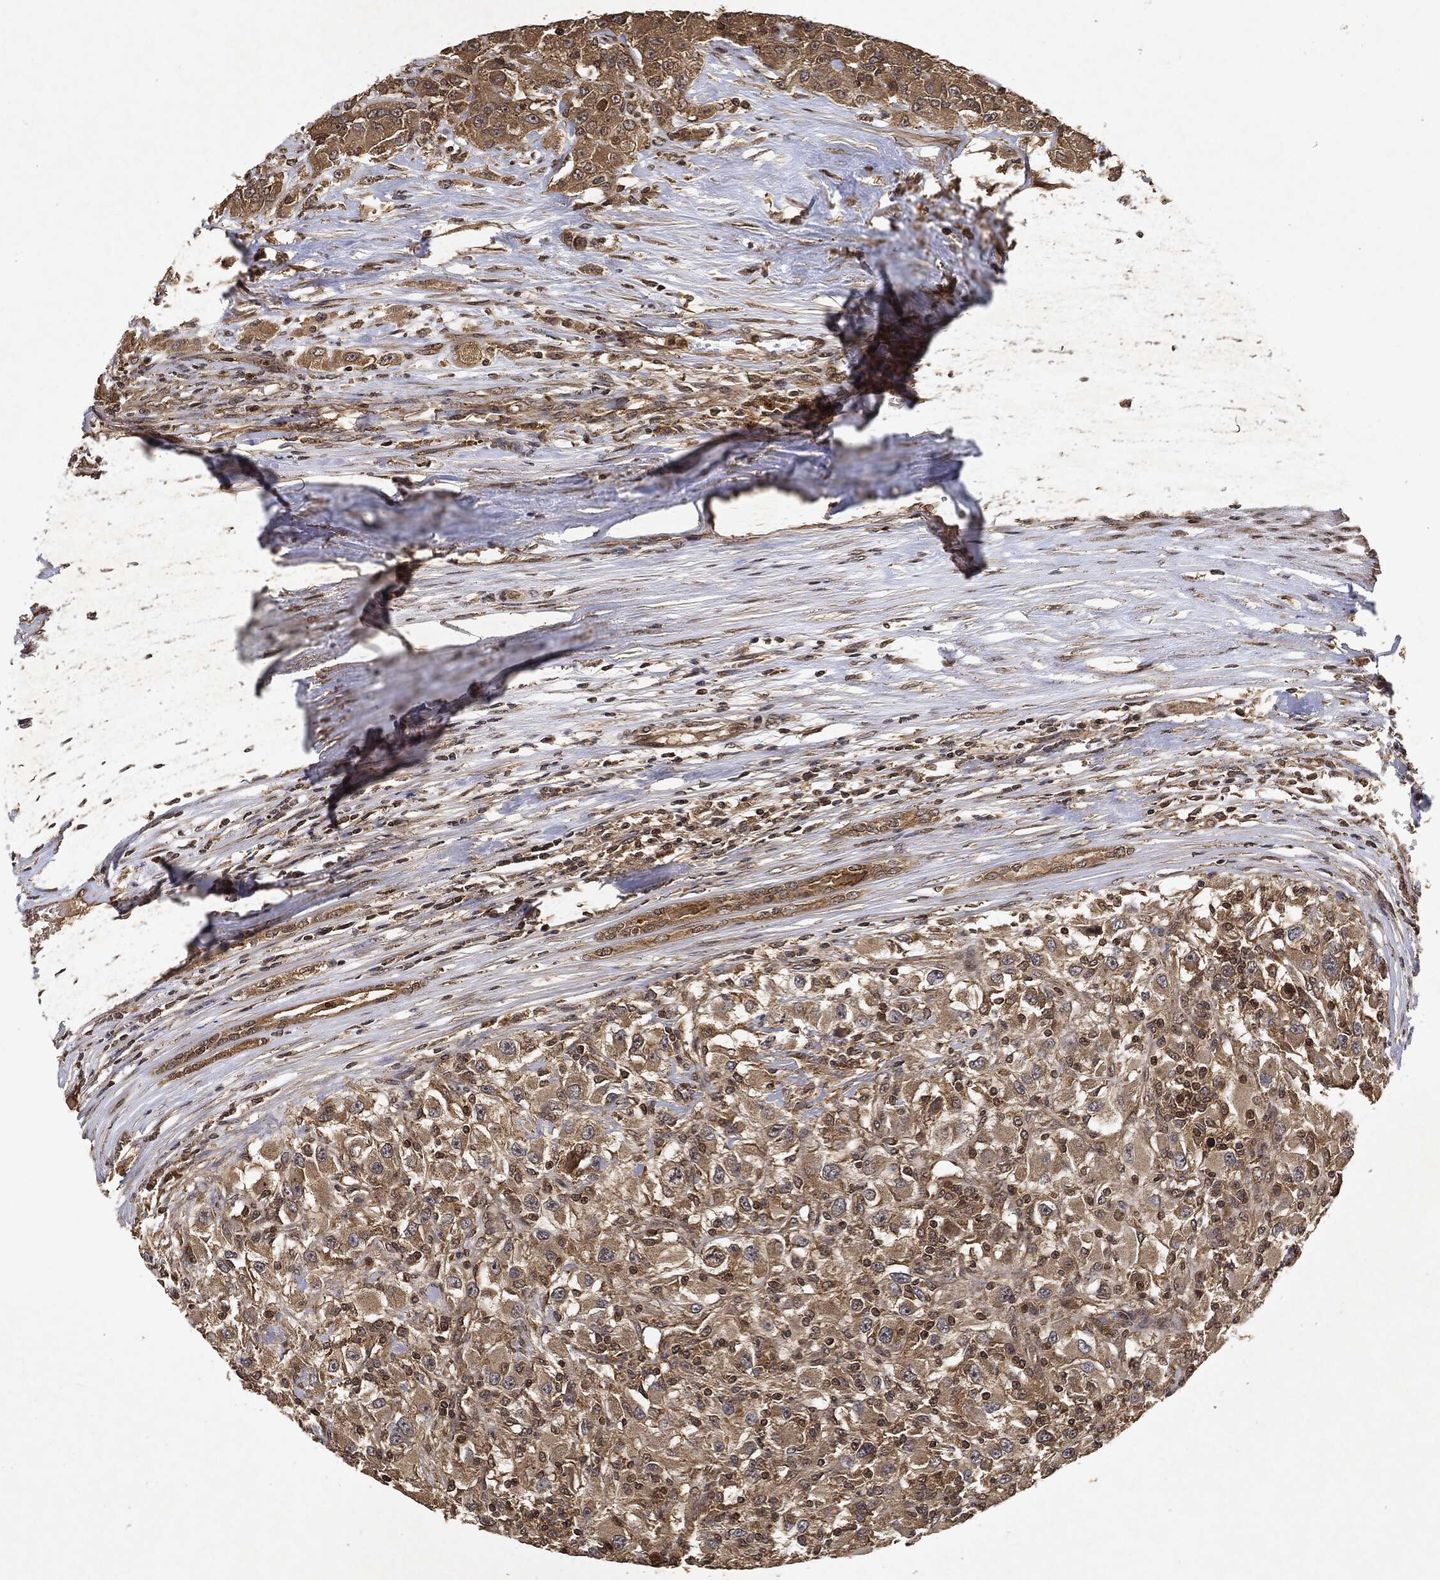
{"staining": {"intensity": "weak", "quantity": ">75%", "location": "cytoplasmic/membranous"}, "tissue": "renal cancer", "cell_type": "Tumor cells", "image_type": "cancer", "snomed": [{"axis": "morphology", "description": "Adenocarcinoma, NOS"}, {"axis": "topography", "description": "Kidney"}], "caption": "The image displays immunohistochemical staining of renal cancer (adenocarcinoma). There is weak cytoplasmic/membranous positivity is appreciated in about >75% of tumor cells.", "gene": "ZNF226", "patient": {"sex": "female", "age": 67}}